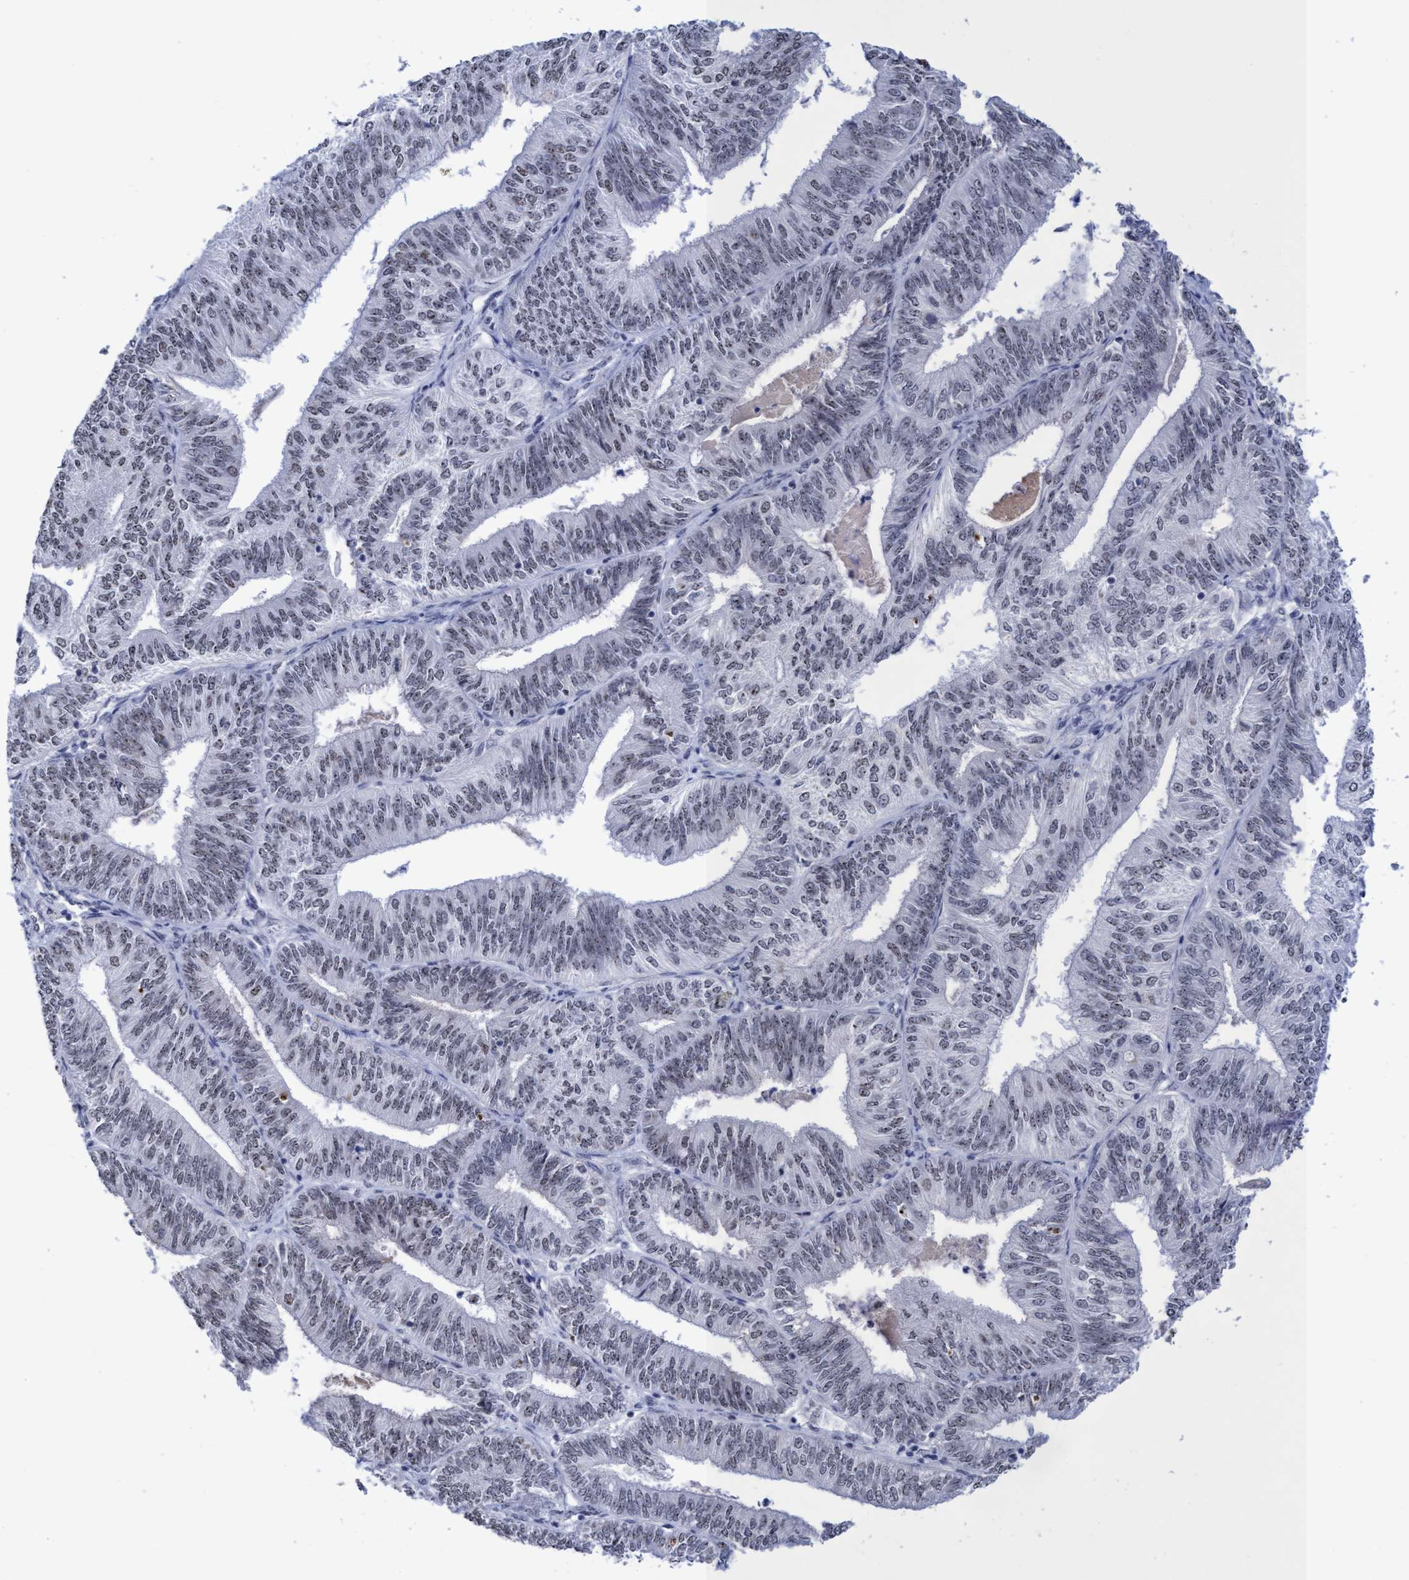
{"staining": {"intensity": "negative", "quantity": "none", "location": "none"}, "tissue": "endometrial cancer", "cell_type": "Tumor cells", "image_type": "cancer", "snomed": [{"axis": "morphology", "description": "Adenocarcinoma, NOS"}, {"axis": "topography", "description": "Endometrium"}], "caption": "The histopathology image displays no significant expression in tumor cells of endometrial adenocarcinoma.", "gene": "EFCAB10", "patient": {"sex": "female", "age": 58}}